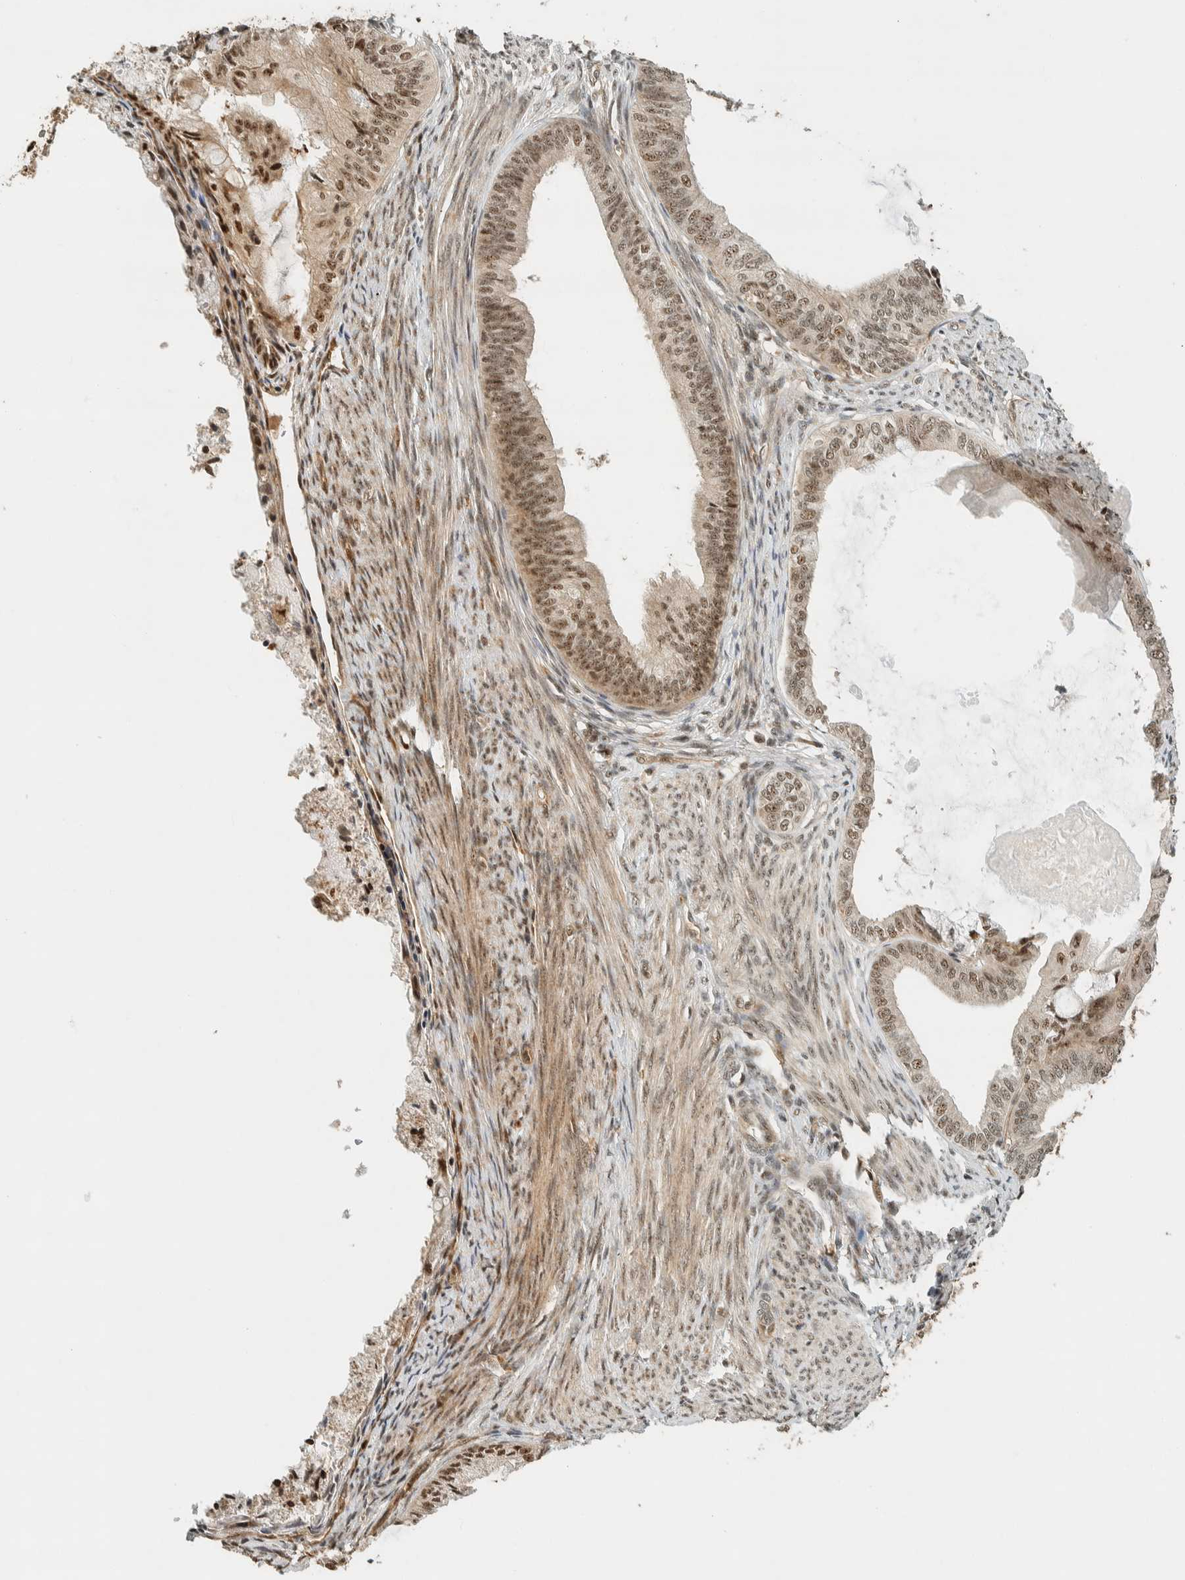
{"staining": {"intensity": "moderate", "quantity": ">75%", "location": "nuclear"}, "tissue": "endometrial cancer", "cell_type": "Tumor cells", "image_type": "cancer", "snomed": [{"axis": "morphology", "description": "Adenocarcinoma, NOS"}, {"axis": "topography", "description": "Endometrium"}], "caption": "Immunohistochemistry (IHC) of endometrial cancer (adenocarcinoma) demonstrates medium levels of moderate nuclear expression in about >75% of tumor cells.", "gene": "SIK1", "patient": {"sex": "female", "age": 86}}